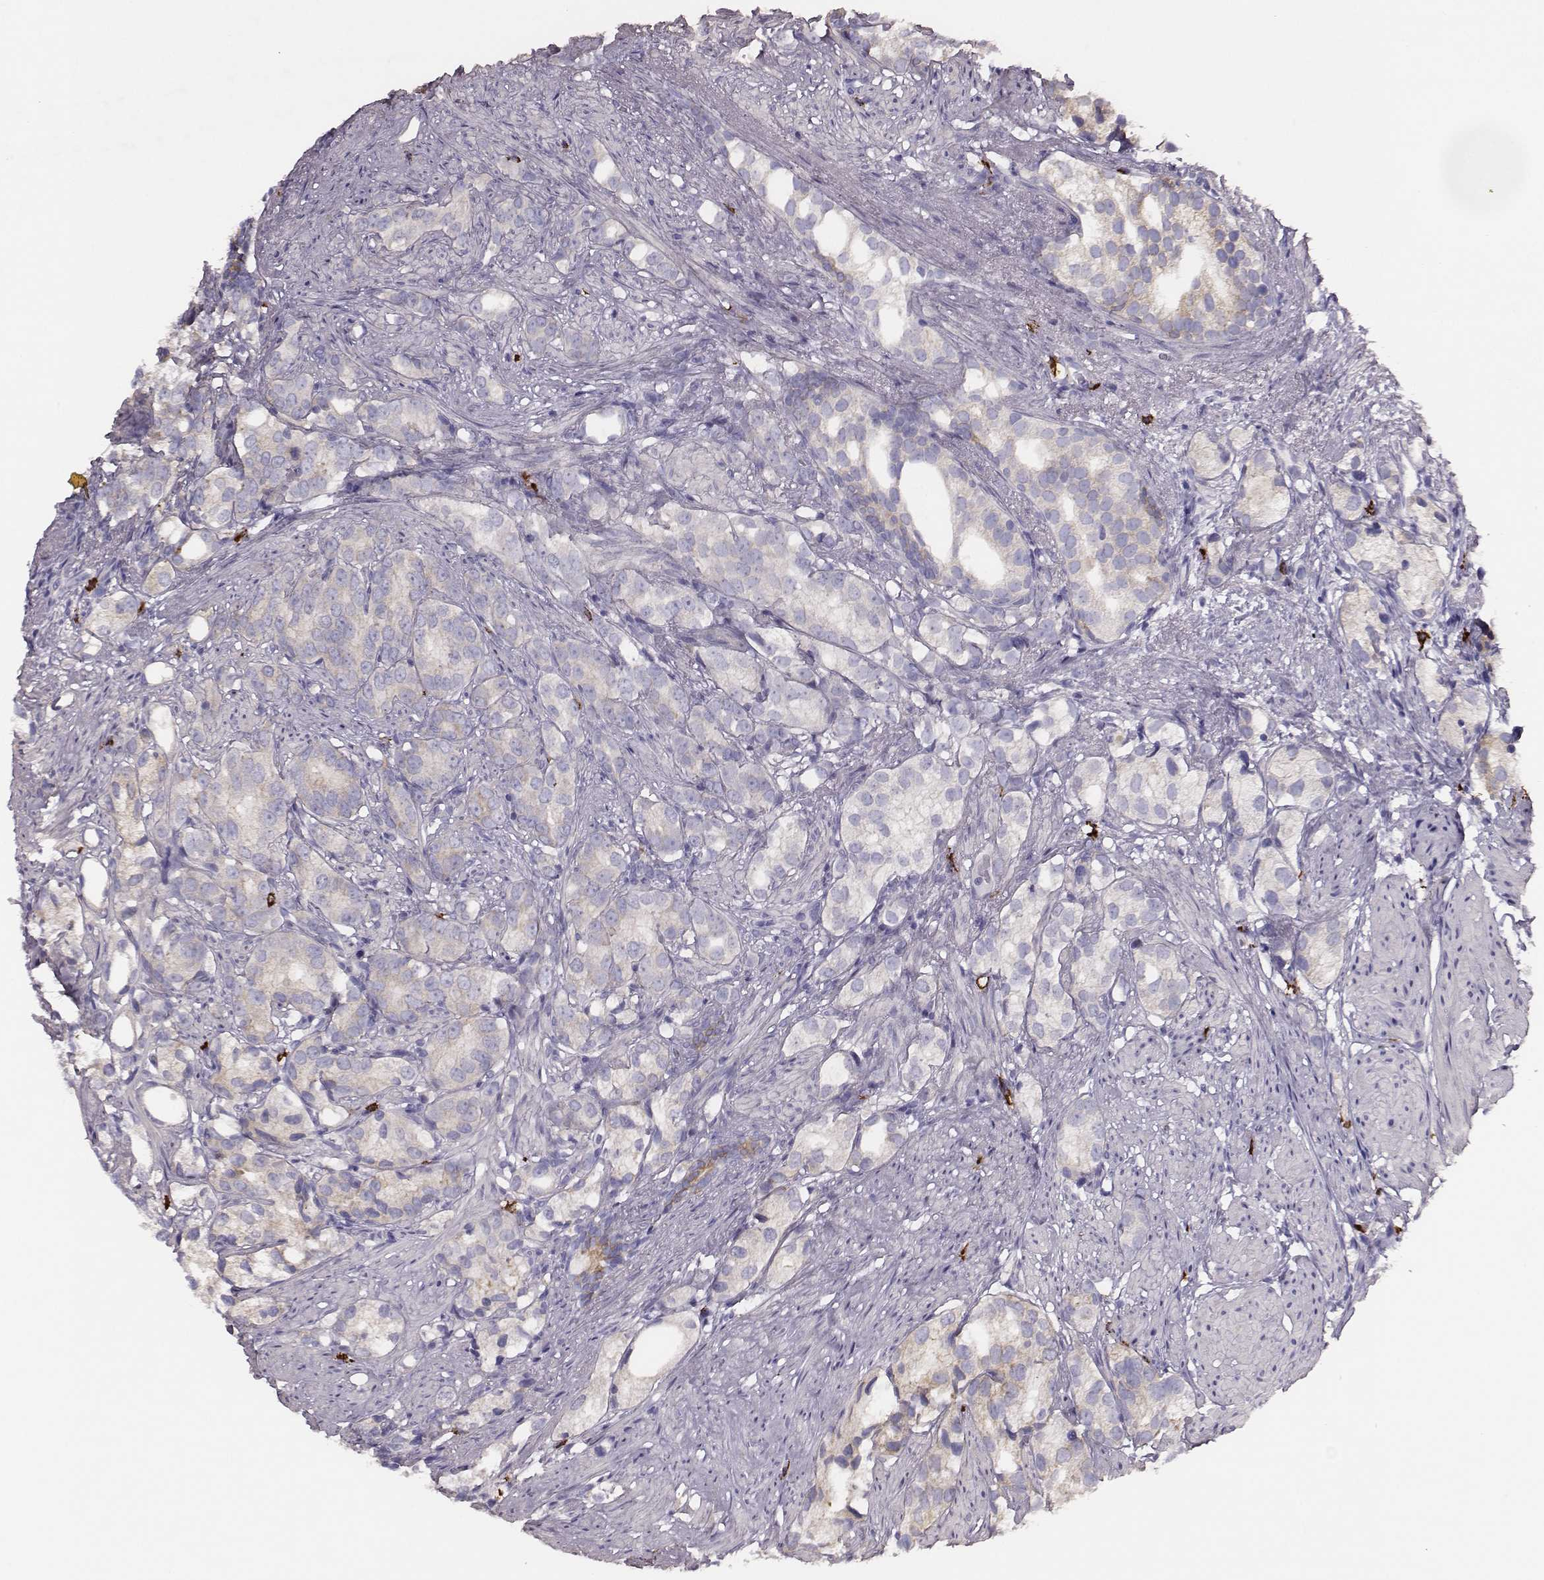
{"staining": {"intensity": "negative", "quantity": "none", "location": "none"}, "tissue": "prostate cancer", "cell_type": "Tumor cells", "image_type": "cancer", "snomed": [{"axis": "morphology", "description": "Adenocarcinoma, High grade"}, {"axis": "topography", "description": "Prostate"}], "caption": "DAB (3,3'-diaminobenzidine) immunohistochemical staining of adenocarcinoma (high-grade) (prostate) displays no significant positivity in tumor cells.", "gene": "P2RY10", "patient": {"sex": "male", "age": 82}}